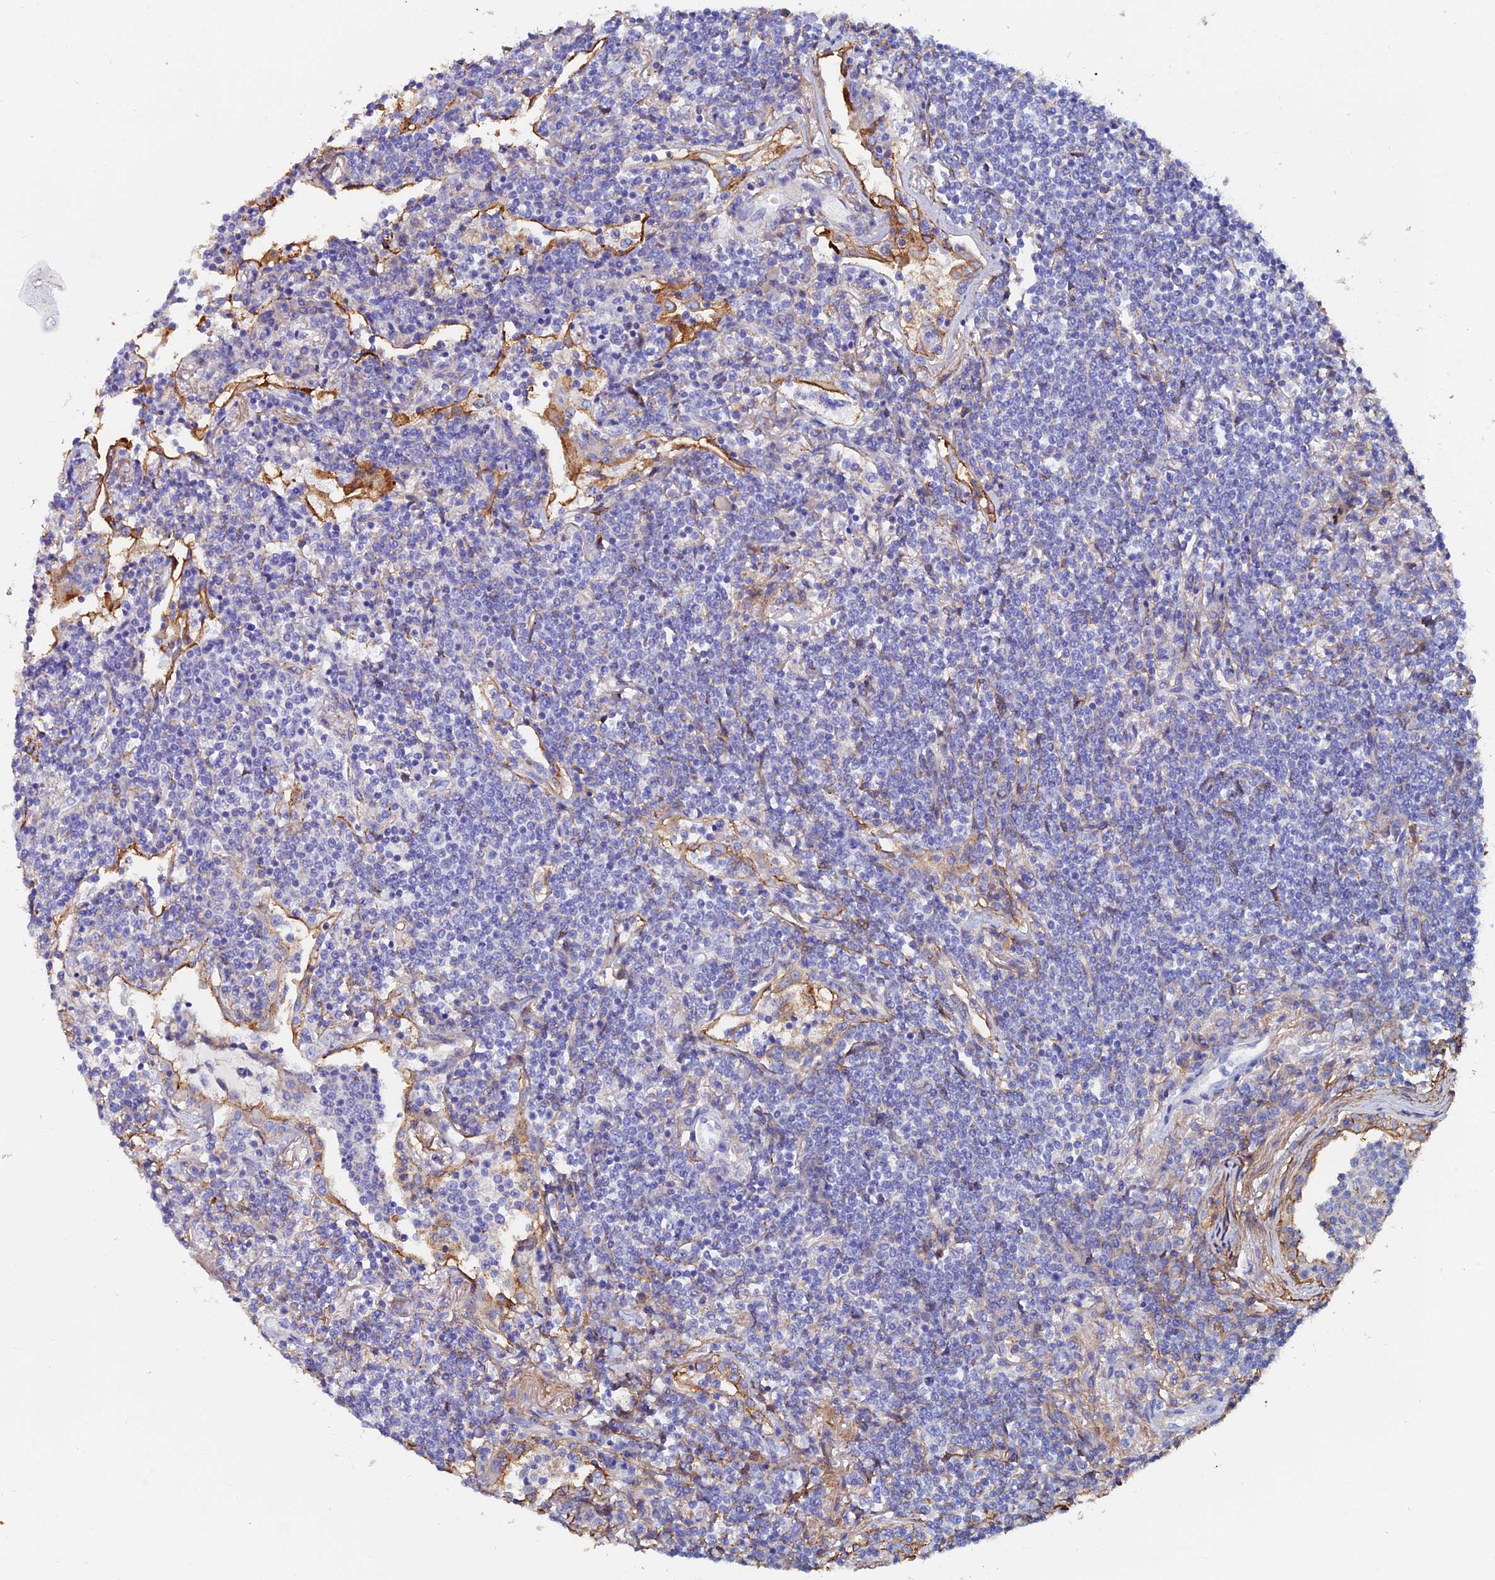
{"staining": {"intensity": "negative", "quantity": "none", "location": "none"}, "tissue": "lymphoma", "cell_type": "Tumor cells", "image_type": "cancer", "snomed": [{"axis": "morphology", "description": "Malignant lymphoma, non-Hodgkin's type, Low grade"}, {"axis": "topography", "description": "Lung"}], "caption": "This is an IHC photomicrograph of lymphoma. There is no staining in tumor cells.", "gene": "C6", "patient": {"sex": "female", "age": 71}}